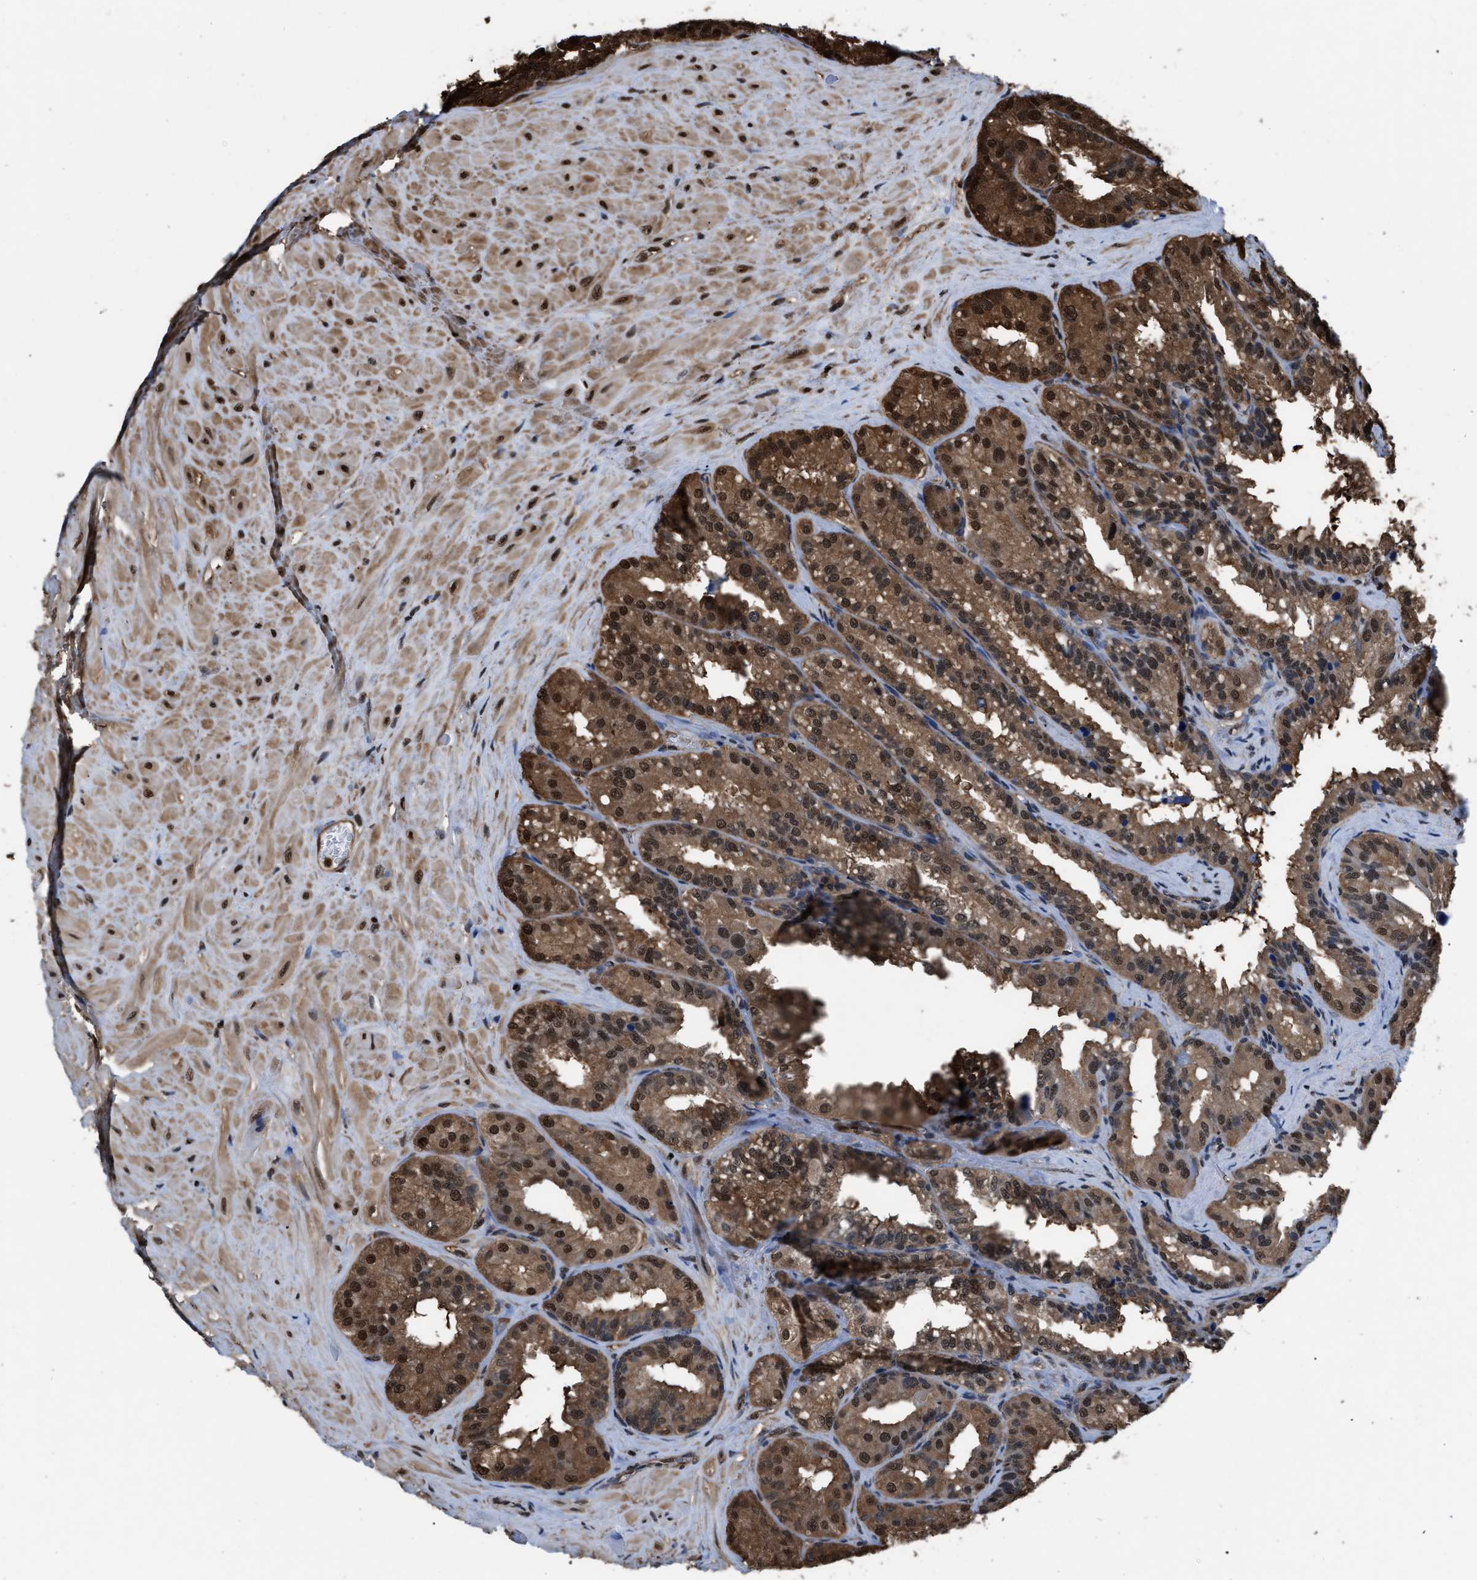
{"staining": {"intensity": "moderate", "quantity": ">75%", "location": "cytoplasmic/membranous,nuclear"}, "tissue": "seminal vesicle", "cell_type": "Glandular cells", "image_type": "normal", "snomed": [{"axis": "morphology", "description": "Normal tissue, NOS"}, {"axis": "topography", "description": "Prostate"}, {"axis": "topography", "description": "Seminal veicle"}], "caption": "Normal seminal vesicle demonstrates moderate cytoplasmic/membranous,nuclear positivity in about >75% of glandular cells The protein is shown in brown color, while the nuclei are stained blue..", "gene": "FNTA", "patient": {"sex": "male", "age": 51}}